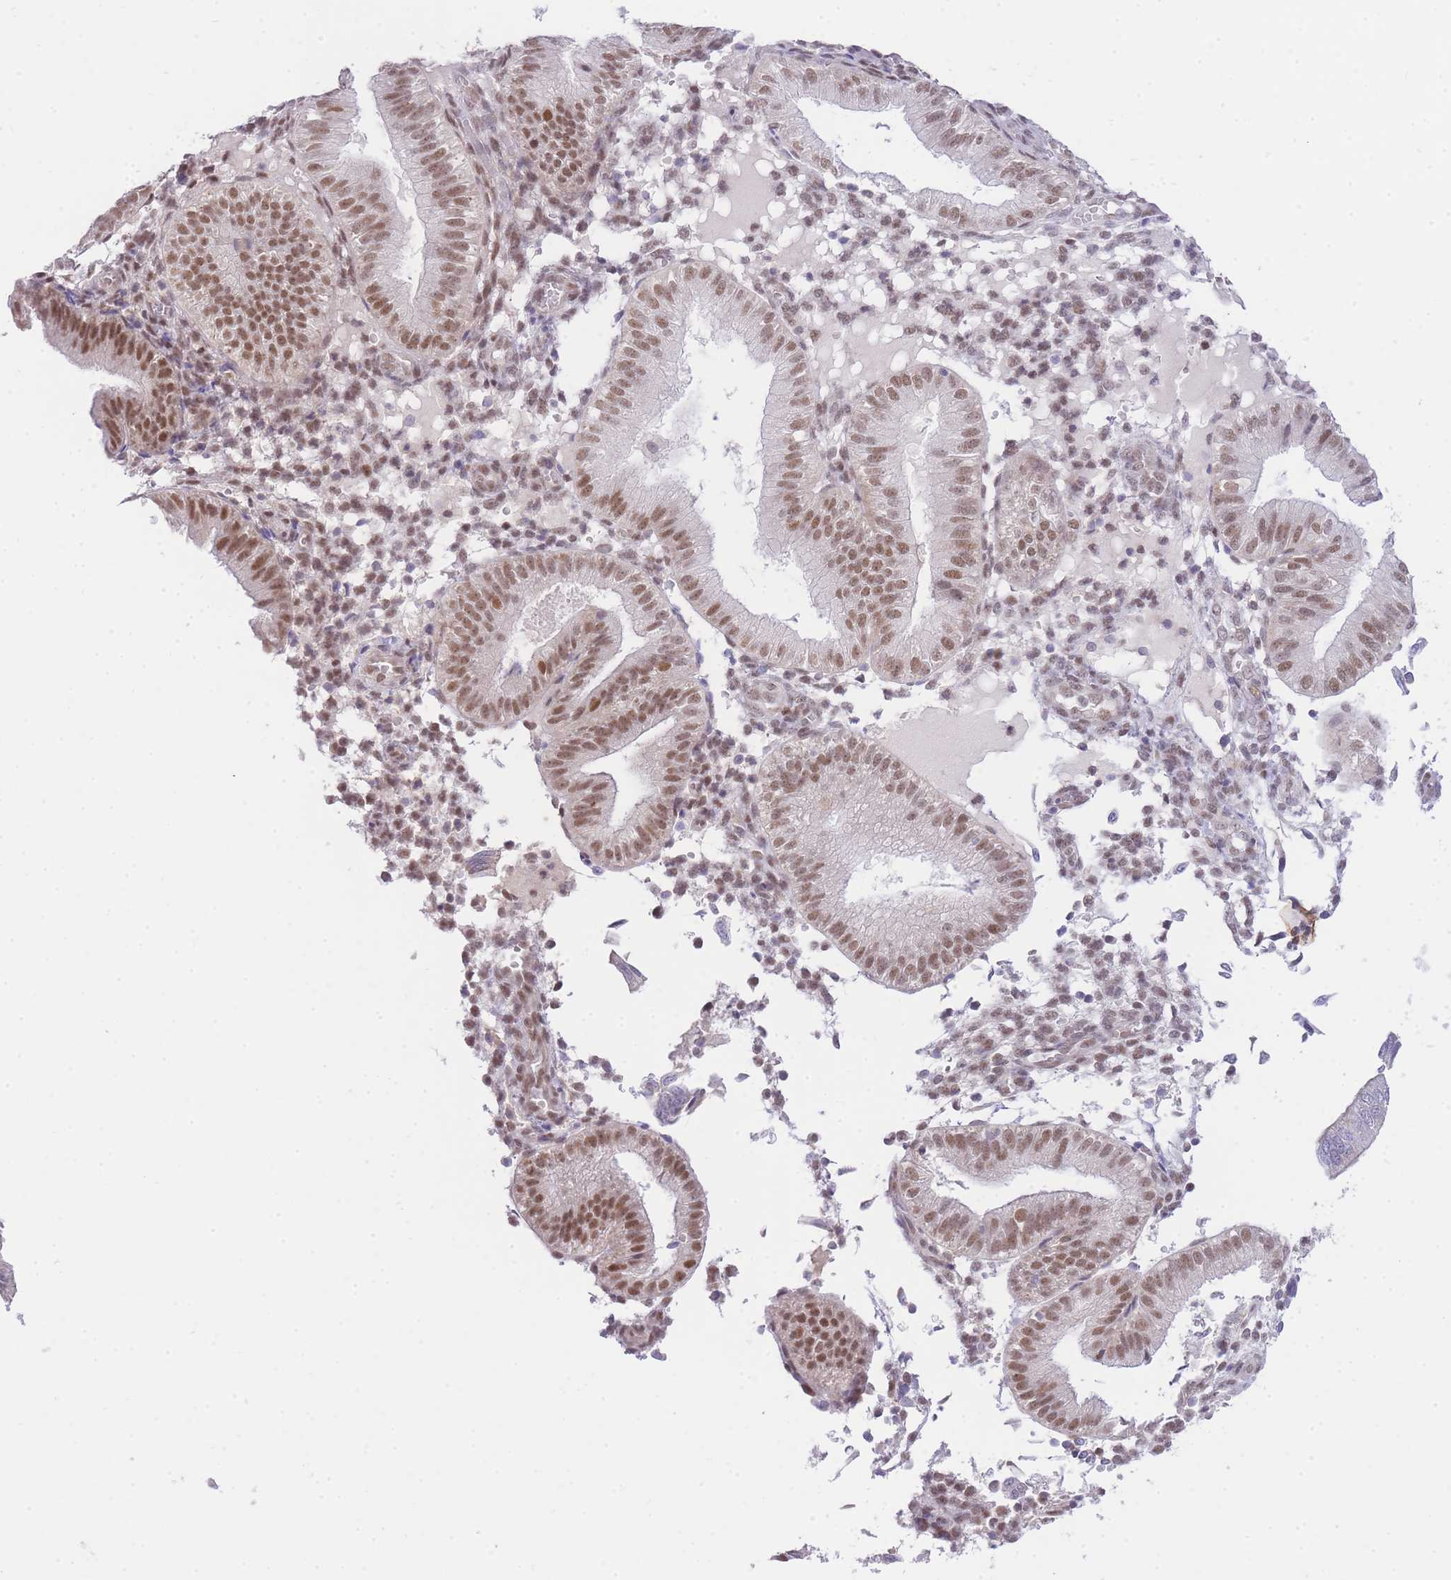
{"staining": {"intensity": "moderate", "quantity": "<25%", "location": "nuclear"}, "tissue": "endometrium", "cell_type": "Cells in endometrial stroma", "image_type": "normal", "snomed": [{"axis": "morphology", "description": "Normal tissue, NOS"}, {"axis": "topography", "description": "Endometrium"}], "caption": "Unremarkable endometrium was stained to show a protein in brown. There is low levels of moderate nuclear positivity in about <25% of cells in endometrial stroma. (DAB (3,3'-diaminobenzidine) IHC, brown staining for protein, blue staining for nuclei).", "gene": "UBXN7", "patient": {"sex": "female", "age": 39}}